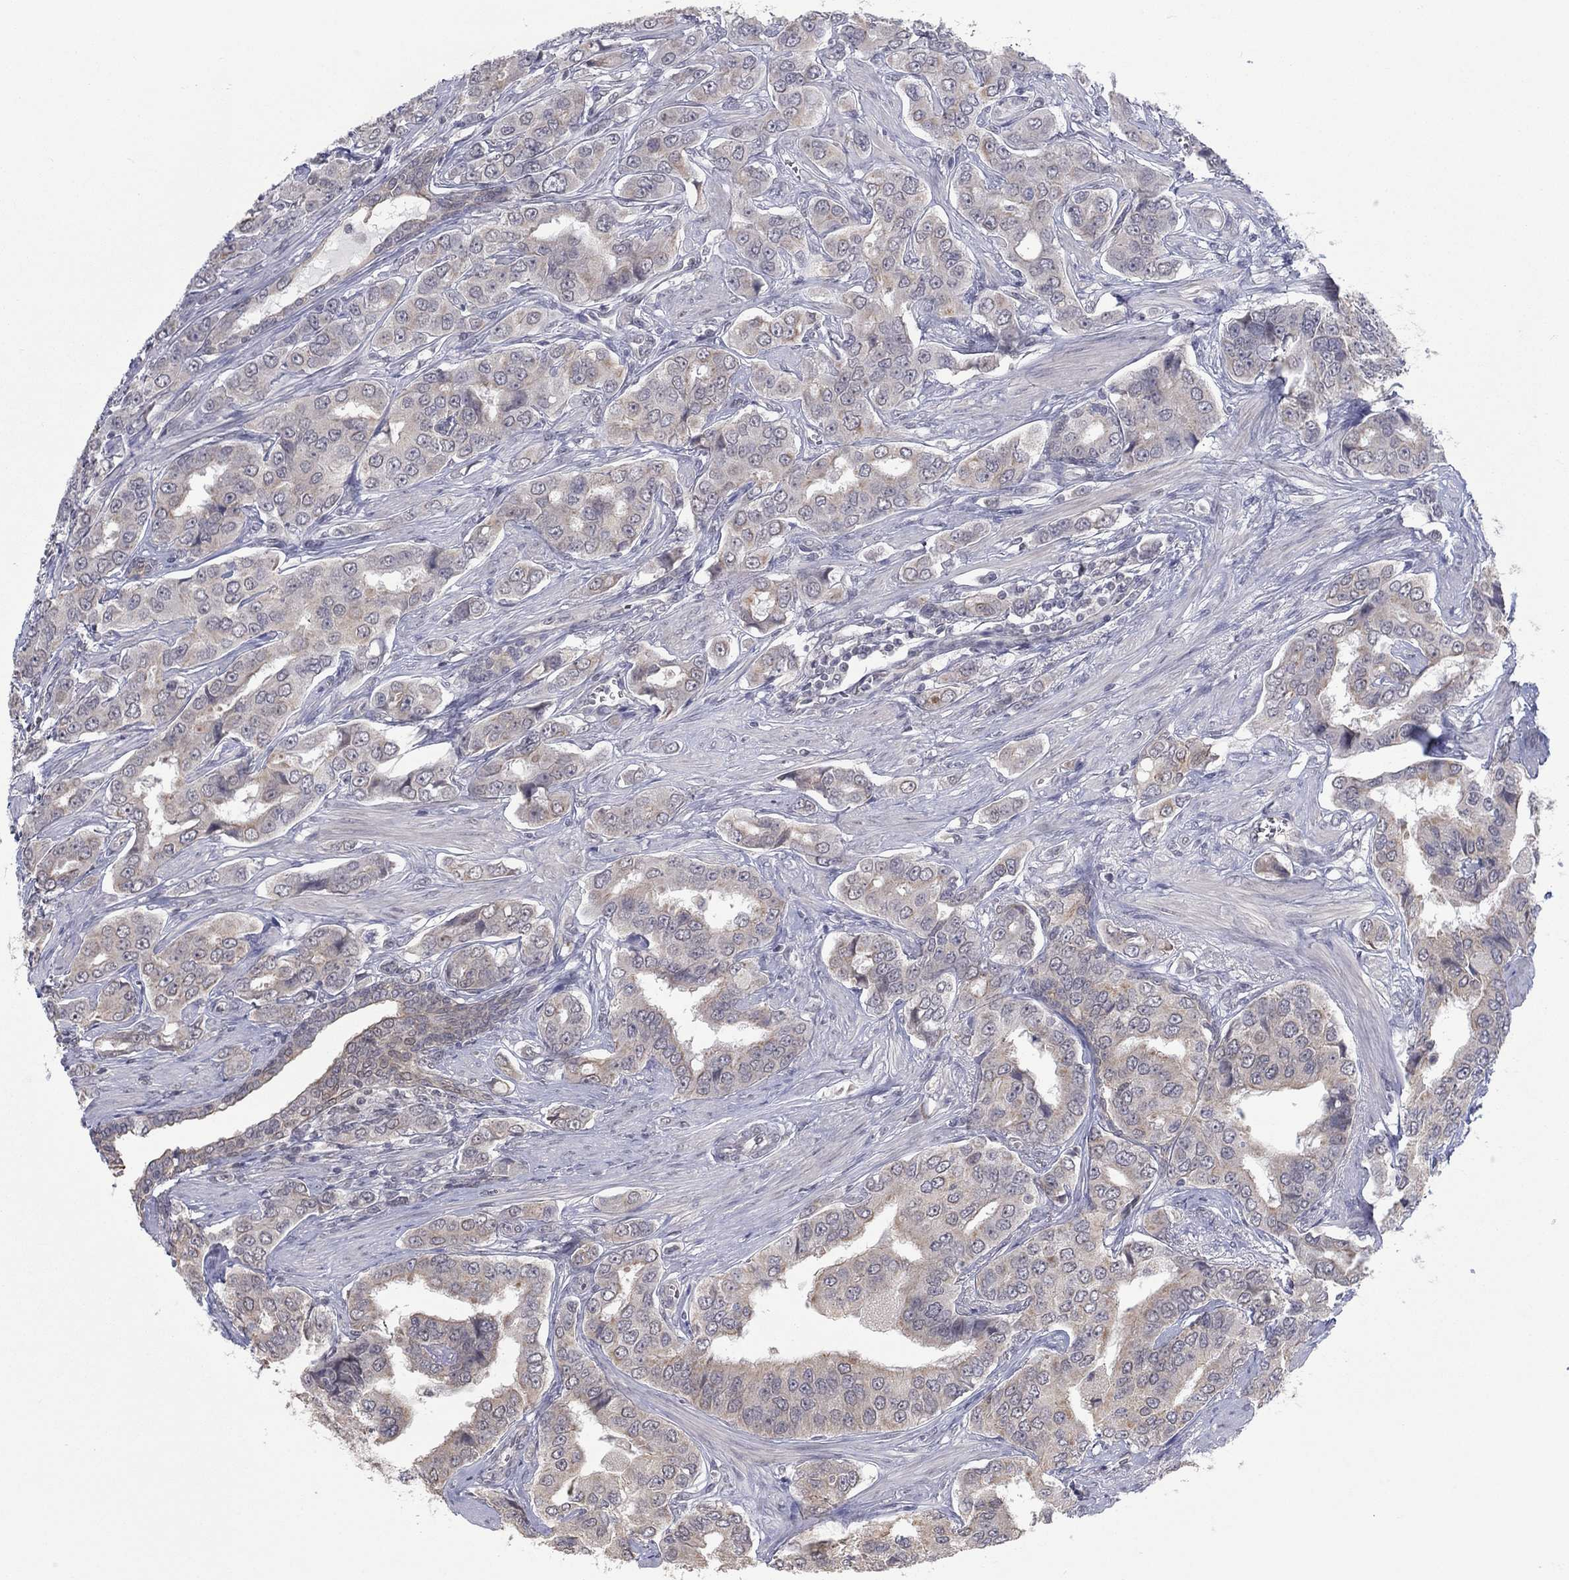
{"staining": {"intensity": "moderate", "quantity": "<25%", "location": "cytoplasmic/membranous"}, "tissue": "prostate cancer", "cell_type": "Tumor cells", "image_type": "cancer", "snomed": [{"axis": "morphology", "description": "Adenocarcinoma, NOS"}, {"axis": "topography", "description": "Prostate and seminal vesicle, NOS"}, {"axis": "topography", "description": "Prostate"}], "caption": "Prostate adenocarcinoma stained with a protein marker demonstrates moderate staining in tumor cells.", "gene": "SLC22A2", "patient": {"sex": "male", "age": 69}}